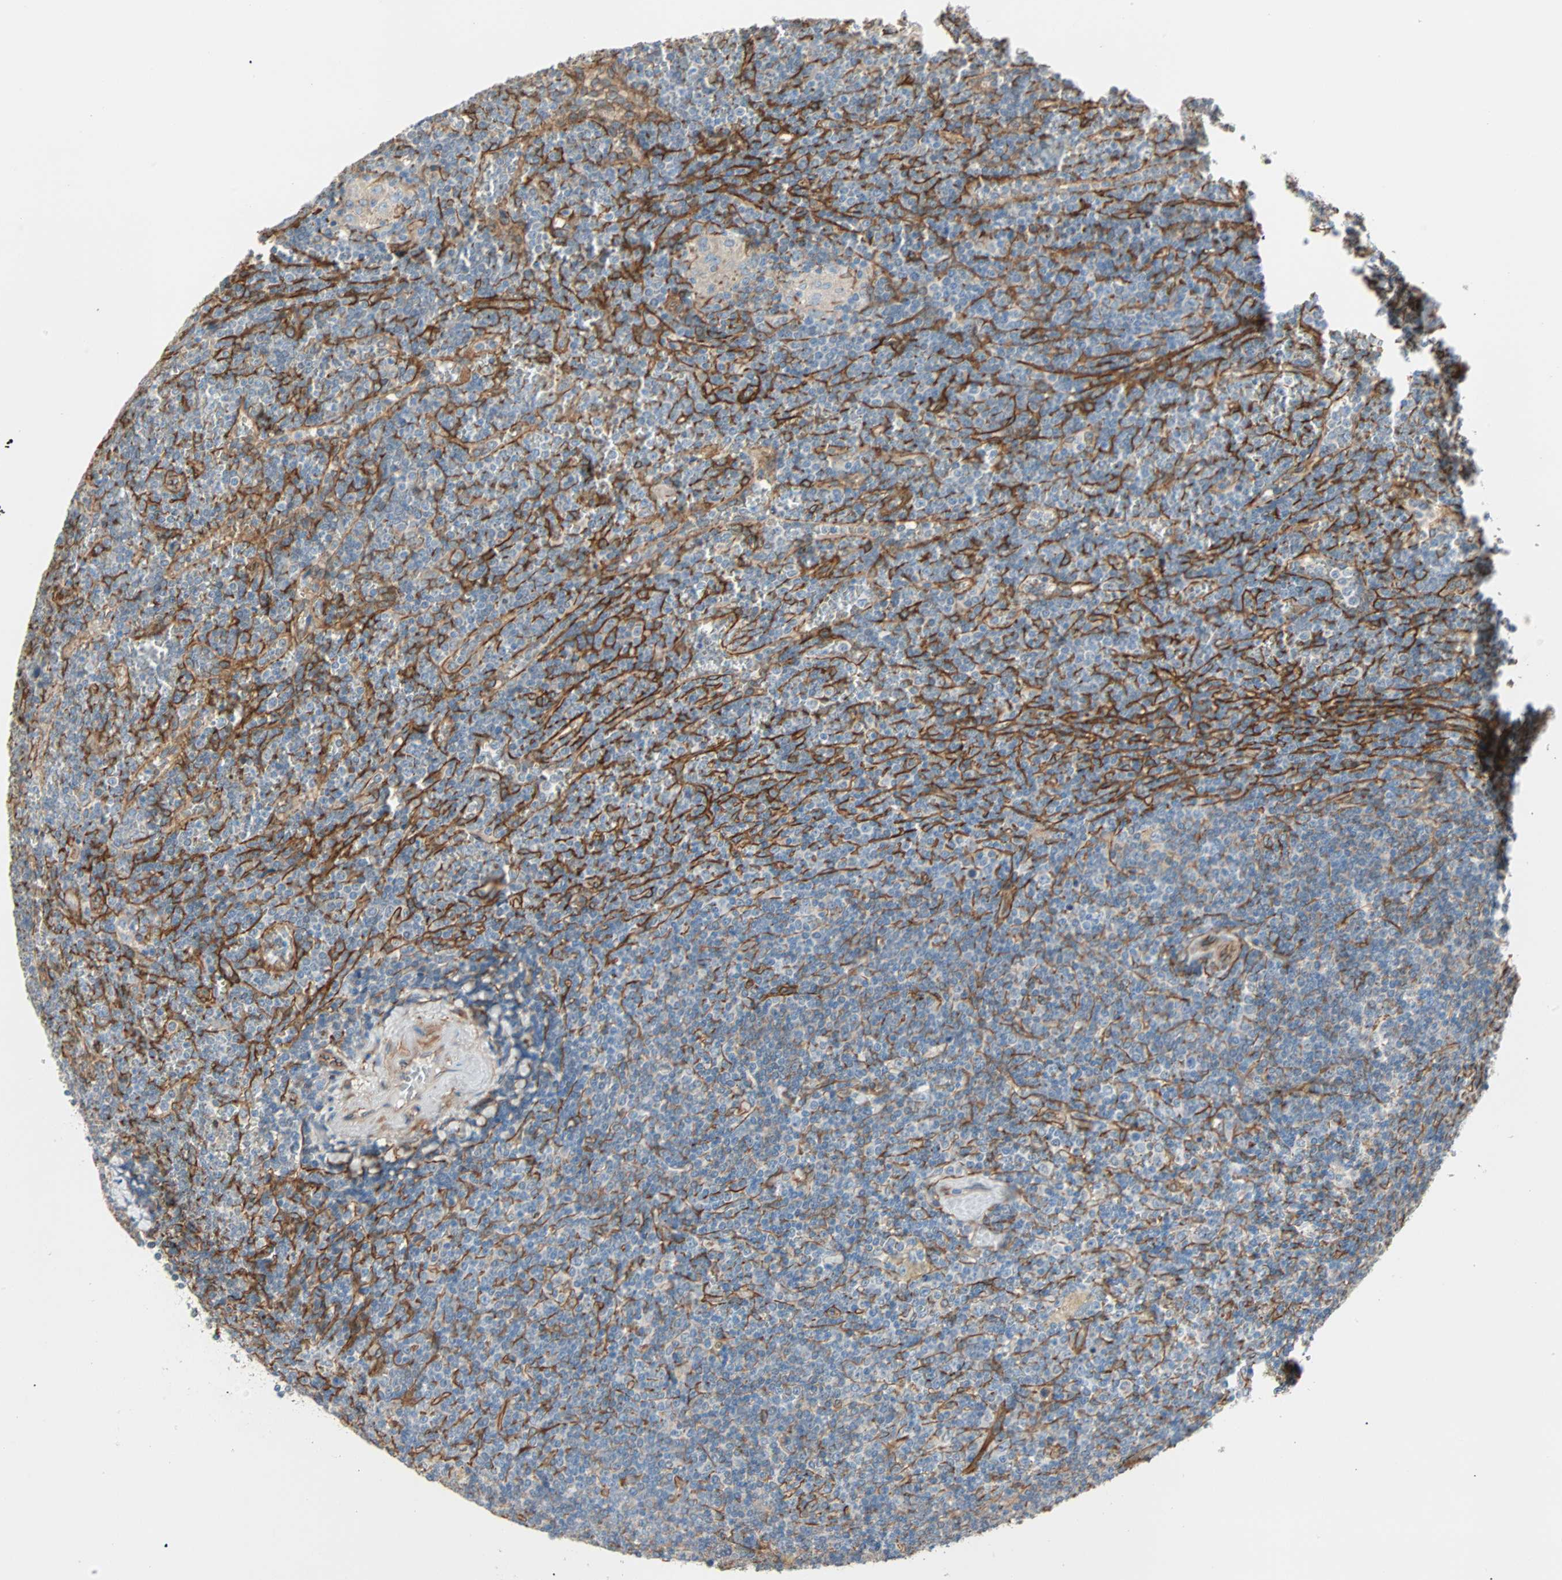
{"staining": {"intensity": "weak", "quantity": "<25%", "location": "cytoplasmic/membranous"}, "tissue": "lymphoma", "cell_type": "Tumor cells", "image_type": "cancer", "snomed": [{"axis": "morphology", "description": "Malignant lymphoma, non-Hodgkin's type, Low grade"}, {"axis": "topography", "description": "Spleen"}], "caption": "Lymphoma was stained to show a protein in brown. There is no significant expression in tumor cells.", "gene": "EPB41L2", "patient": {"sex": "female", "age": 19}}